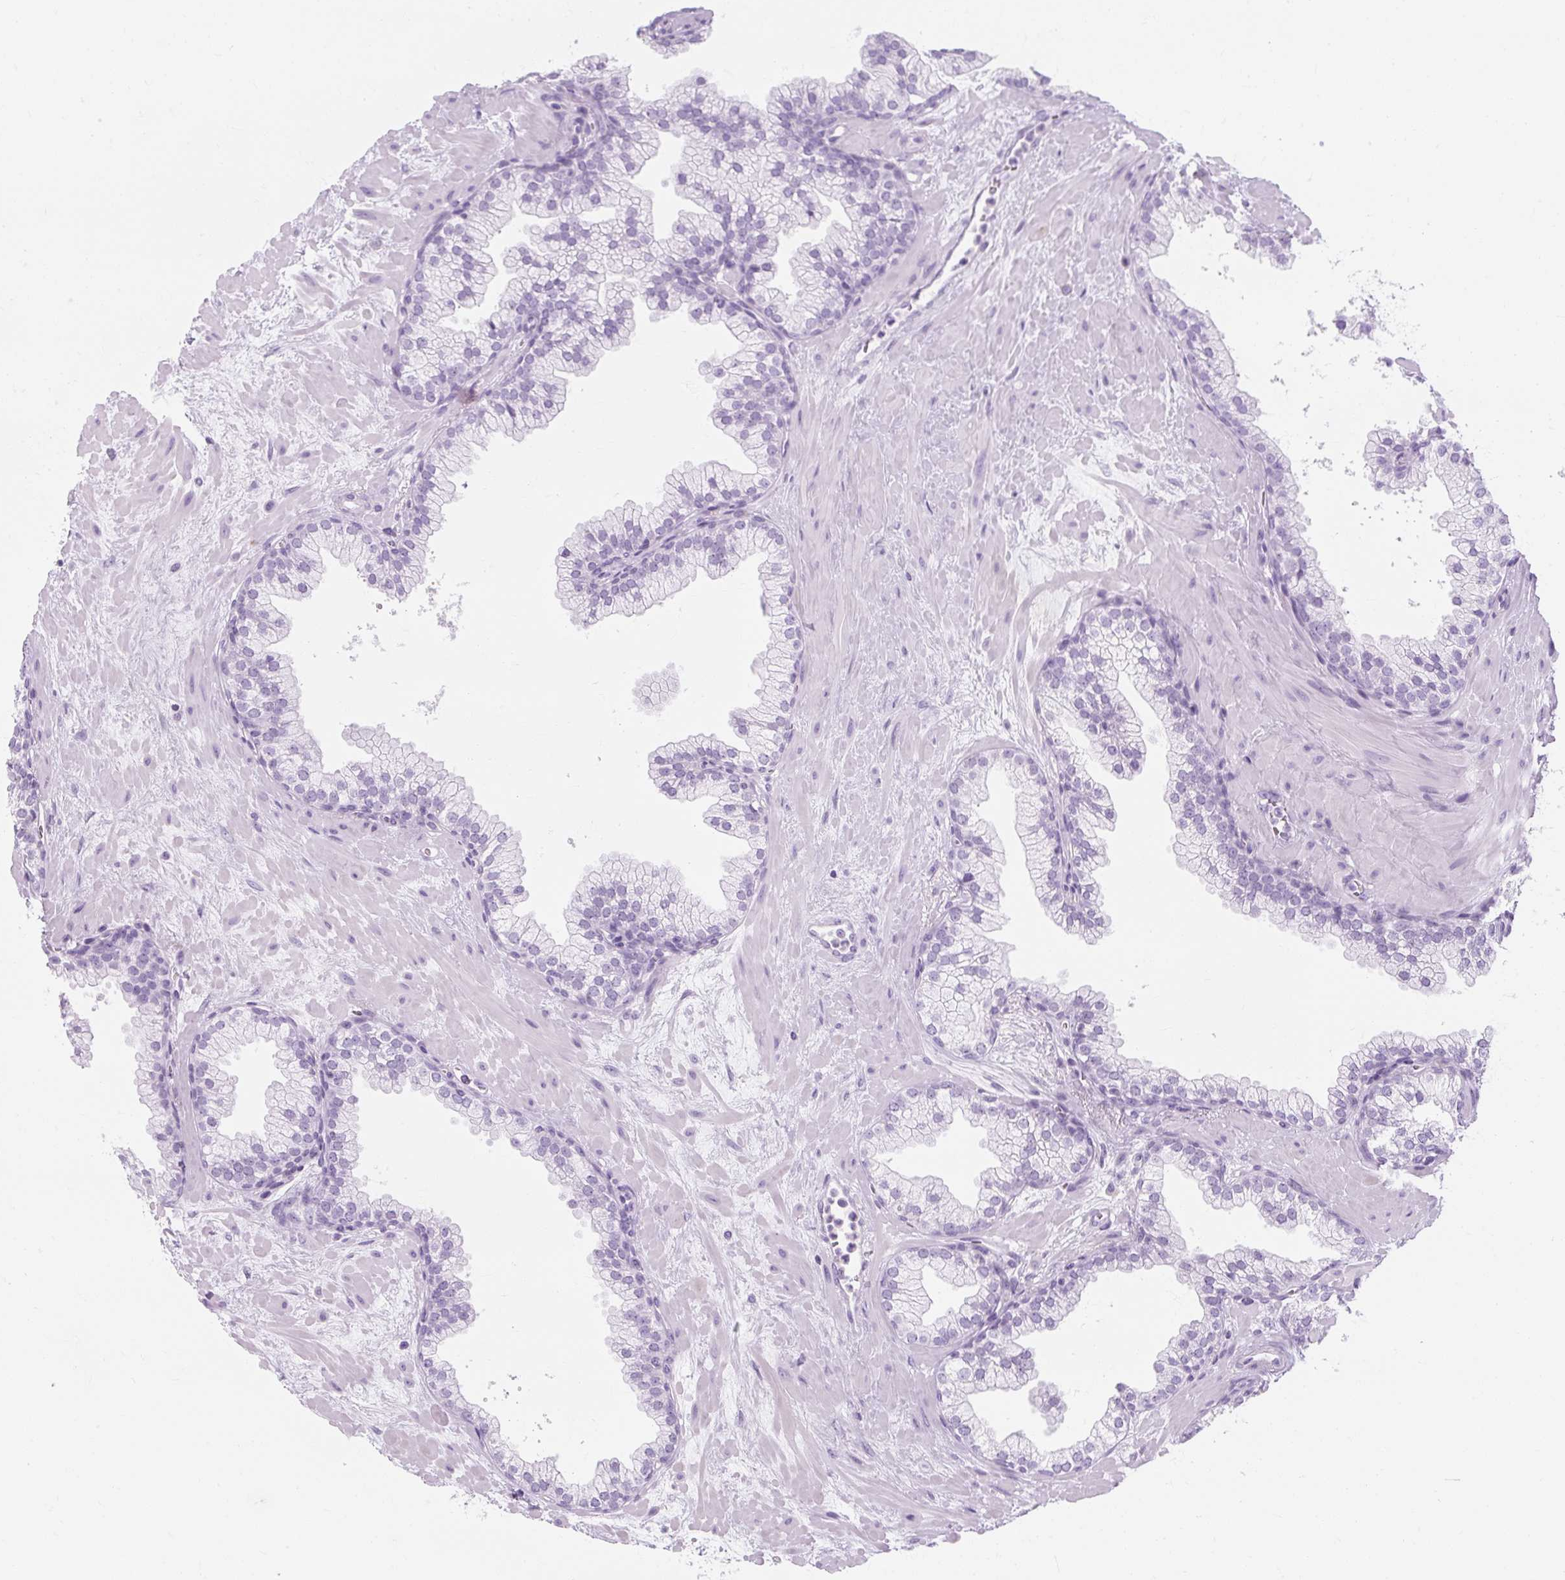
{"staining": {"intensity": "negative", "quantity": "none", "location": "none"}, "tissue": "prostate", "cell_type": "Glandular cells", "image_type": "normal", "snomed": [{"axis": "morphology", "description": "Normal tissue, NOS"}, {"axis": "topography", "description": "Prostate"}, {"axis": "topography", "description": "Peripheral nerve tissue"}], "caption": "This micrograph is of normal prostate stained with immunohistochemistry to label a protein in brown with the nuclei are counter-stained blue. There is no positivity in glandular cells.", "gene": "TIGD2", "patient": {"sex": "male", "age": 61}}